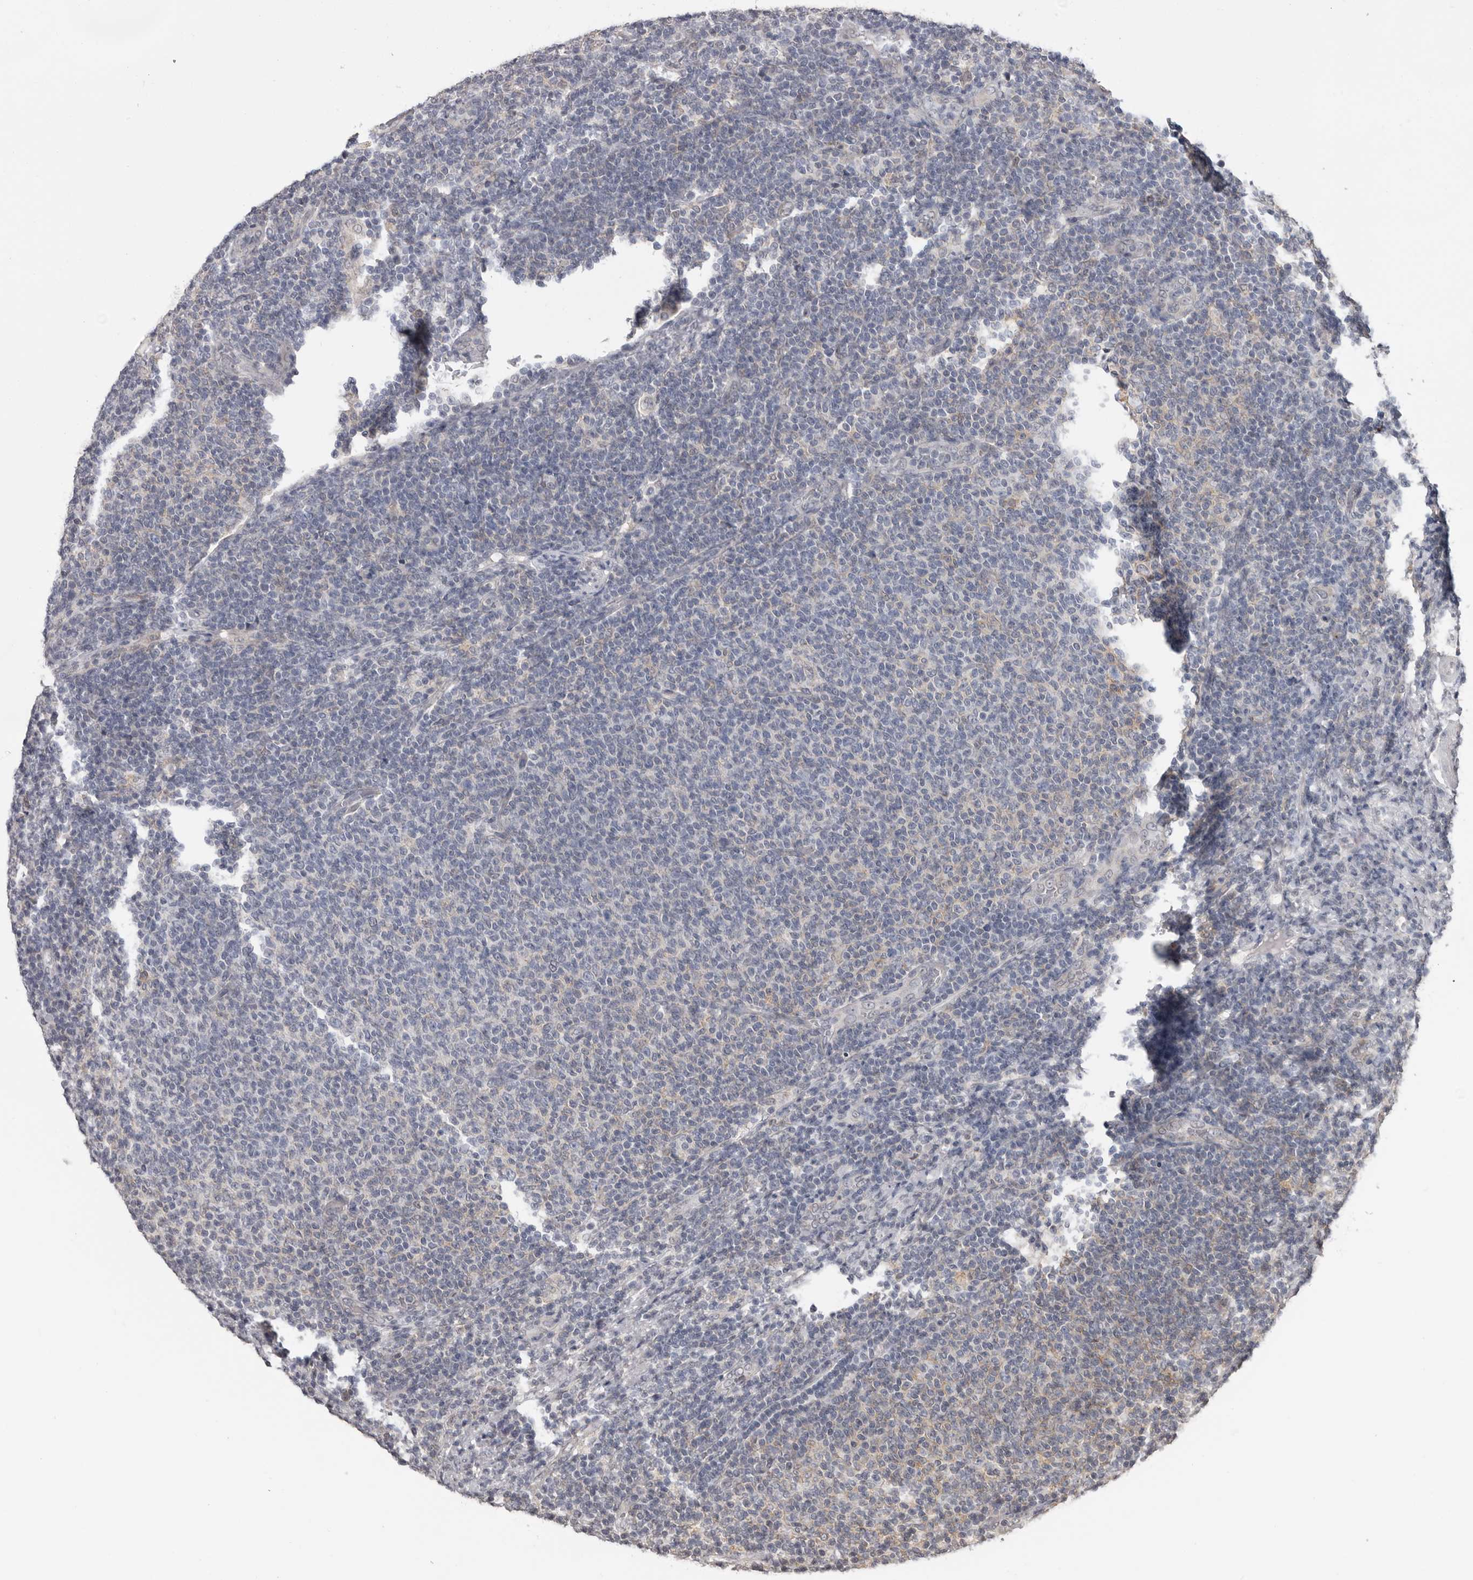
{"staining": {"intensity": "negative", "quantity": "none", "location": "none"}, "tissue": "lymphoma", "cell_type": "Tumor cells", "image_type": "cancer", "snomed": [{"axis": "morphology", "description": "Malignant lymphoma, non-Hodgkin's type, Low grade"}, {"axis": "topography", "description": "Lymph node"}], "caption": "Immunohistochemistry (IHC) histopathology image of neoplastic tissue: malignant lymphoma, non-Hodgkin's type (low-grade) stained with DAB displays no significant protein staining in tumor cells.", "gene": "MOGAT2", "patient": {"sex": "male", "age": 66}}